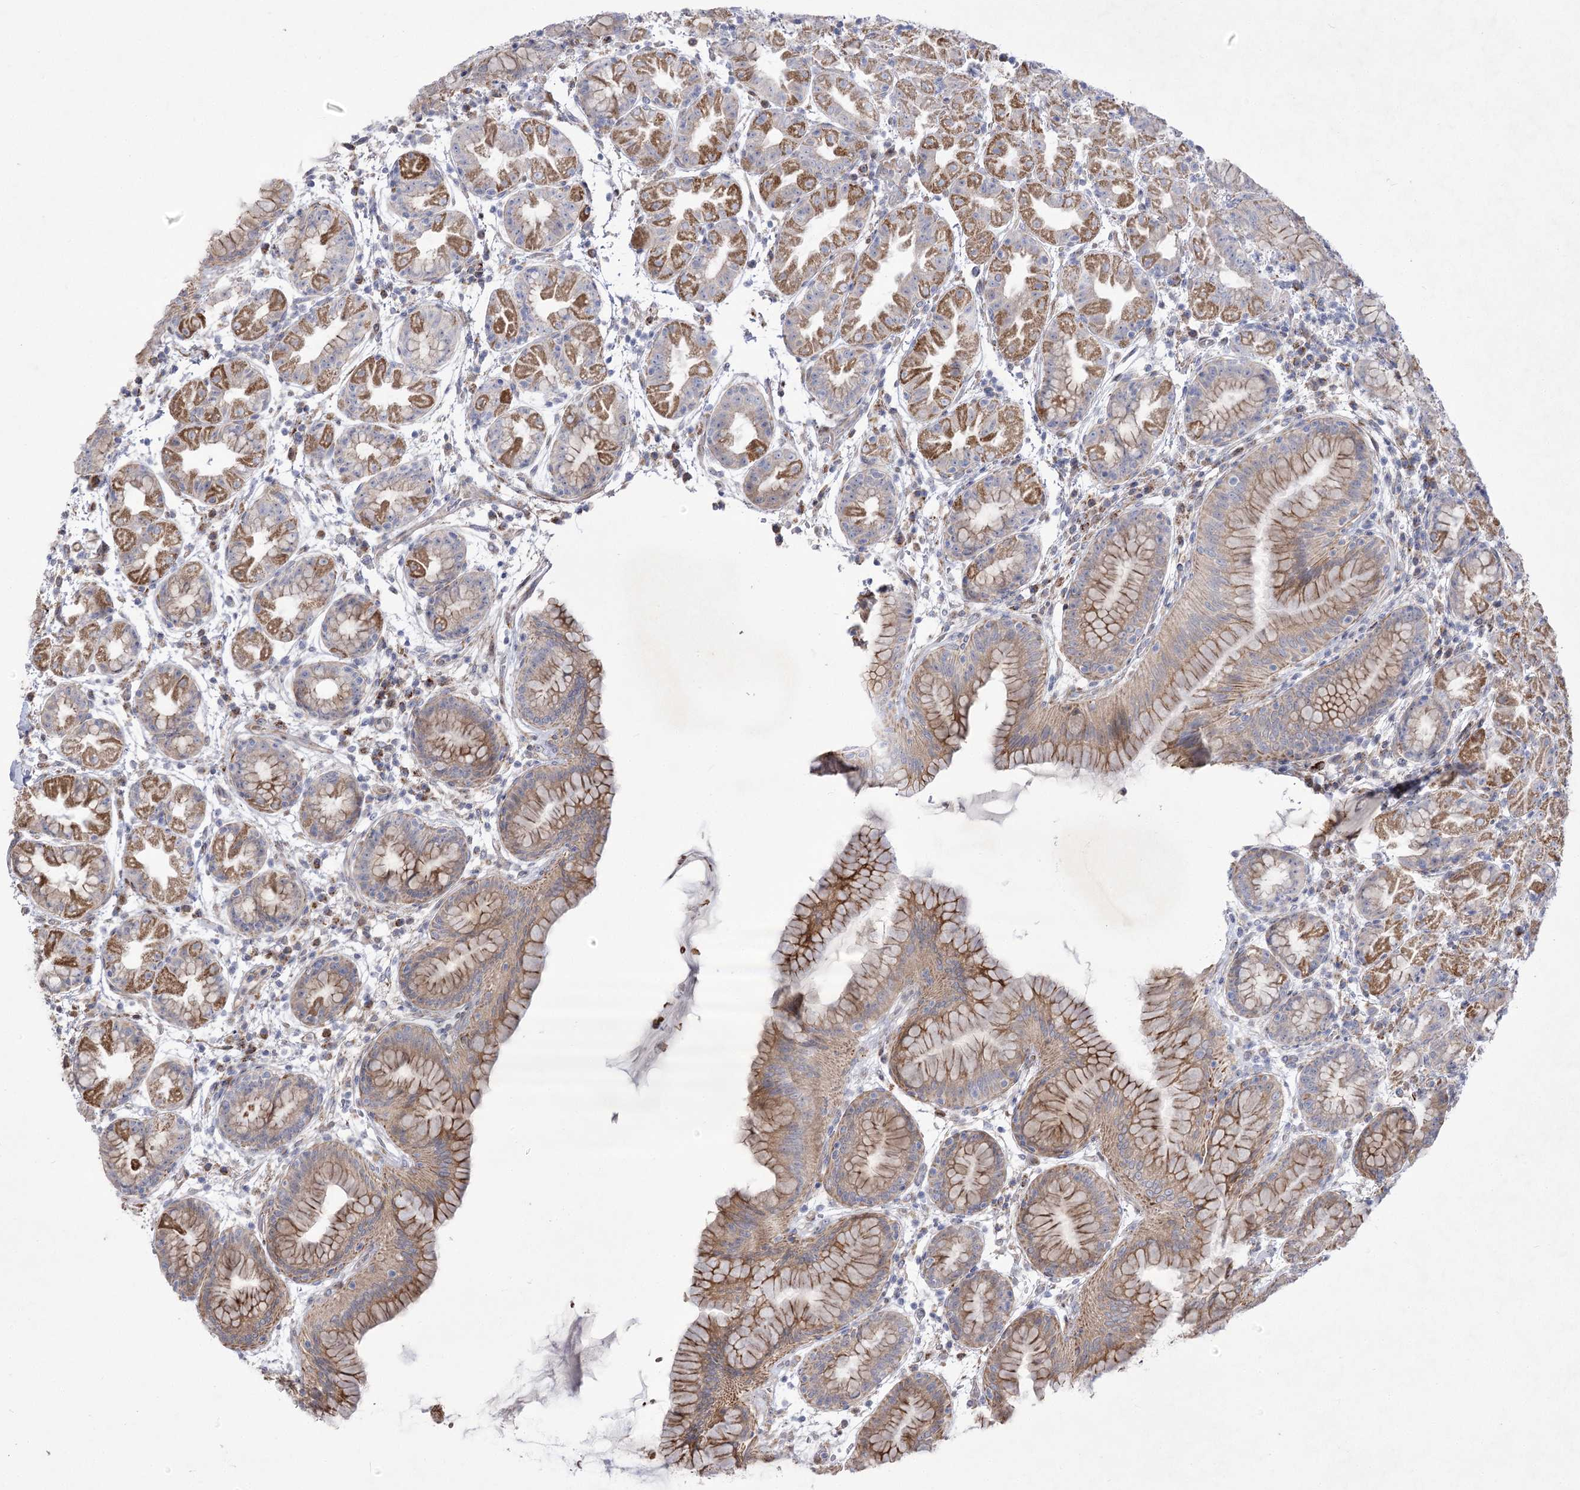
{"staining": {"intensity": "moderate", "quantity": "25%-75%", "location": "cytoplasmic/membranous"}, "tissue": "stomach", "cell_type": "Glandular cells", "image_type": "normal", "snomed": [{"axis": "morphology", "description": "Normal tissue, NOS"}, {"axis": "topography", "description": "Stomach"}], "caption": "Stomach stained with IHC demonstrates moderate cytoplasmic/membranous positivity in approximately 25%-75% of glandular cells.", "gene": "RNF24", "patient": {"sex": "female", "age": 79}}